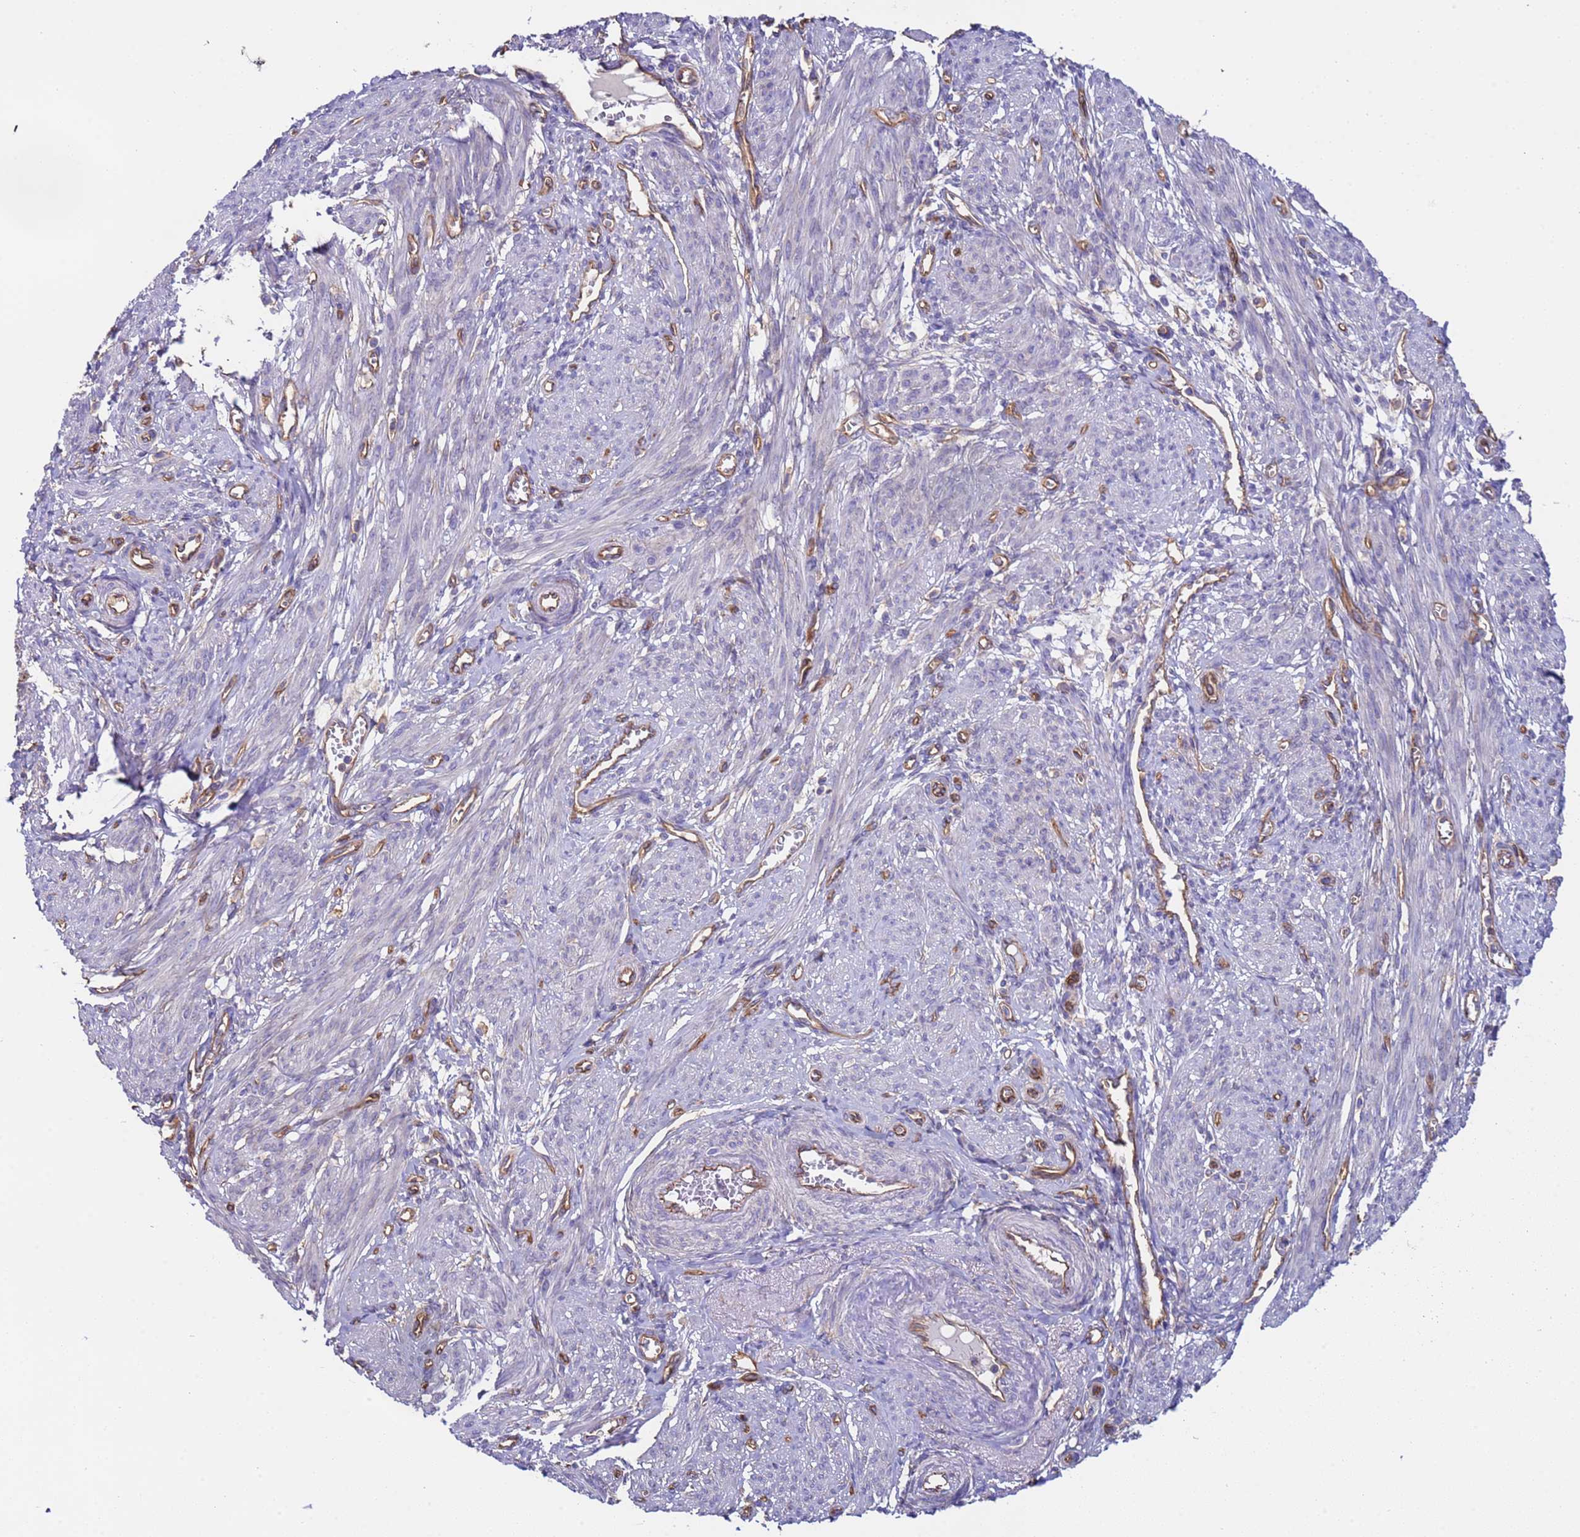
{"staining": {"intensity": "negative", "quantity": "none", "location": "none"}, "tissue": "smooth muscle", "cell_type": "Smooth muscle cells", "image_type": "normal", "snomed": [{"axis": "morphology", "description": "Normal tissue, NOS"}, {"axis": "topography", "description": "Smooth muscle"}], "caption": "Unremarkable smooth muscle was stained to show a protein in brown. There is no significant staining in smooth muscle cells.", "gene": "ZNF248", "patient": {"sex": "female", "age": 39}}